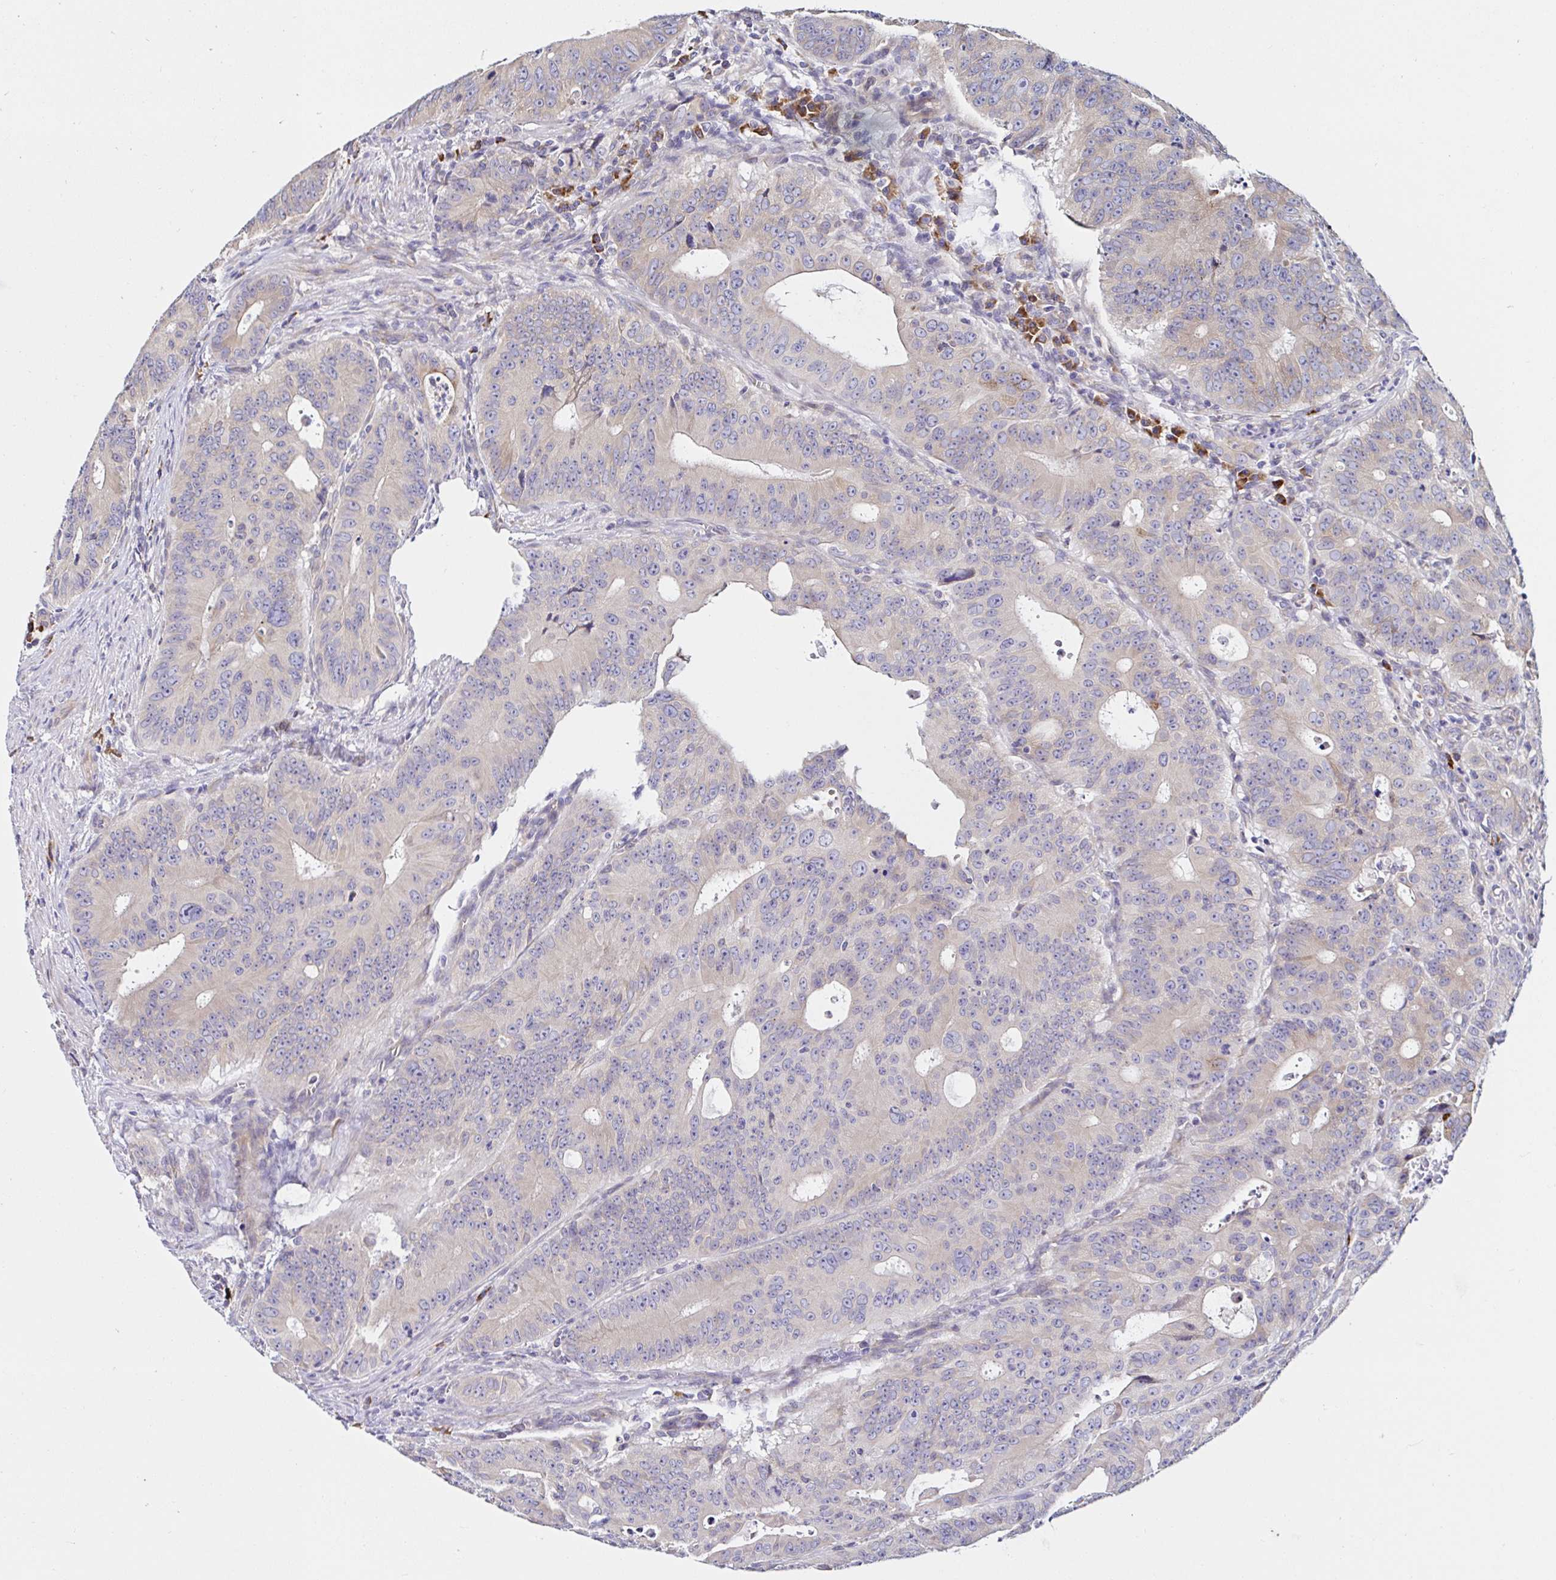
{"staining": {"intensity": "weak", "quantity": ">75%", "location": "cytoplasmic/membranous"}, "tissue": "colorectal cancer", "cell_type": "Tumor cells", "image_type": "cancer", "snomed": [{"axis": "morphology", "description": "Adenocarcinoma, NOS"}, {"axis": "topography", "description": "Colon"}], "caption": "High-power microscopy captured an IHC image of colorectal adenocarcinoma, revealing weak cytoplasmic/membranous expression in approximately >75% of tumor cells.", "gene": "VSIG2", "patient": {"sex": "male", "age": 62}}